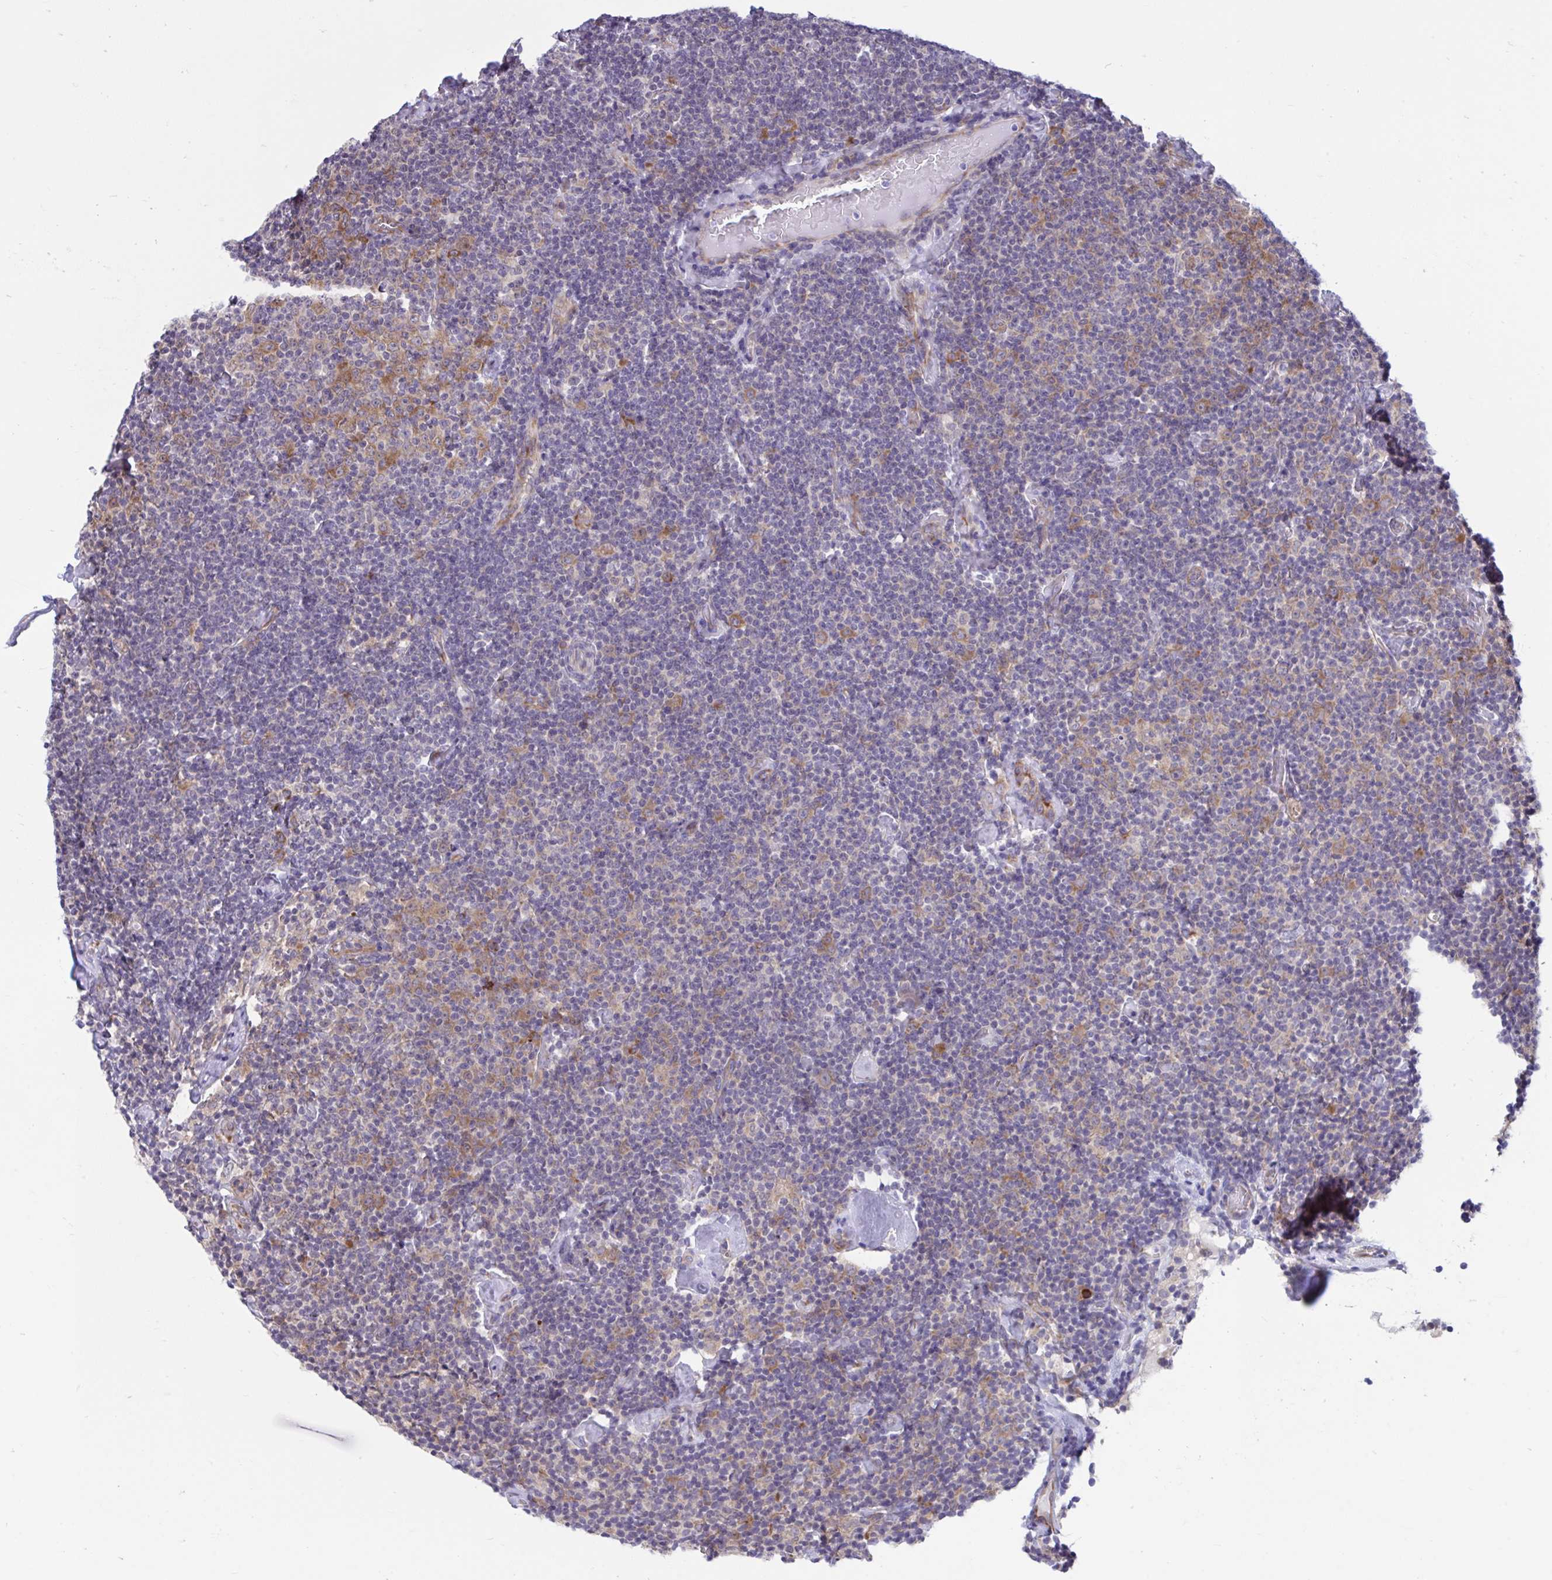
{"staining": {"intensity": "moderate", "quantity": "<25%", "location": "cytoplasmic/membranous"}, "tissue": "lymphoma", "cell_type": "Tumor cells", "image_type": "cancer", "snomed": [{"axis": "morphology", "description": "Malignant lymphoma, non-Hodgkin's type, Low grade"}, {"axis": "topography", "description": "Lymph node"}], "caption": "Immunohistochemistry (IHC) micrograph of neoplastic tissue: human lymphoma stained using immunohistochemistry demonstrates low levels of moderate protein expression localized specifically in the cytoplasmic/membranous of tumor cells, appearing as a cytoplasmic/membranous brown color.", "gene": "SELENON", "patient": {"sex": "male", "age": 81}}